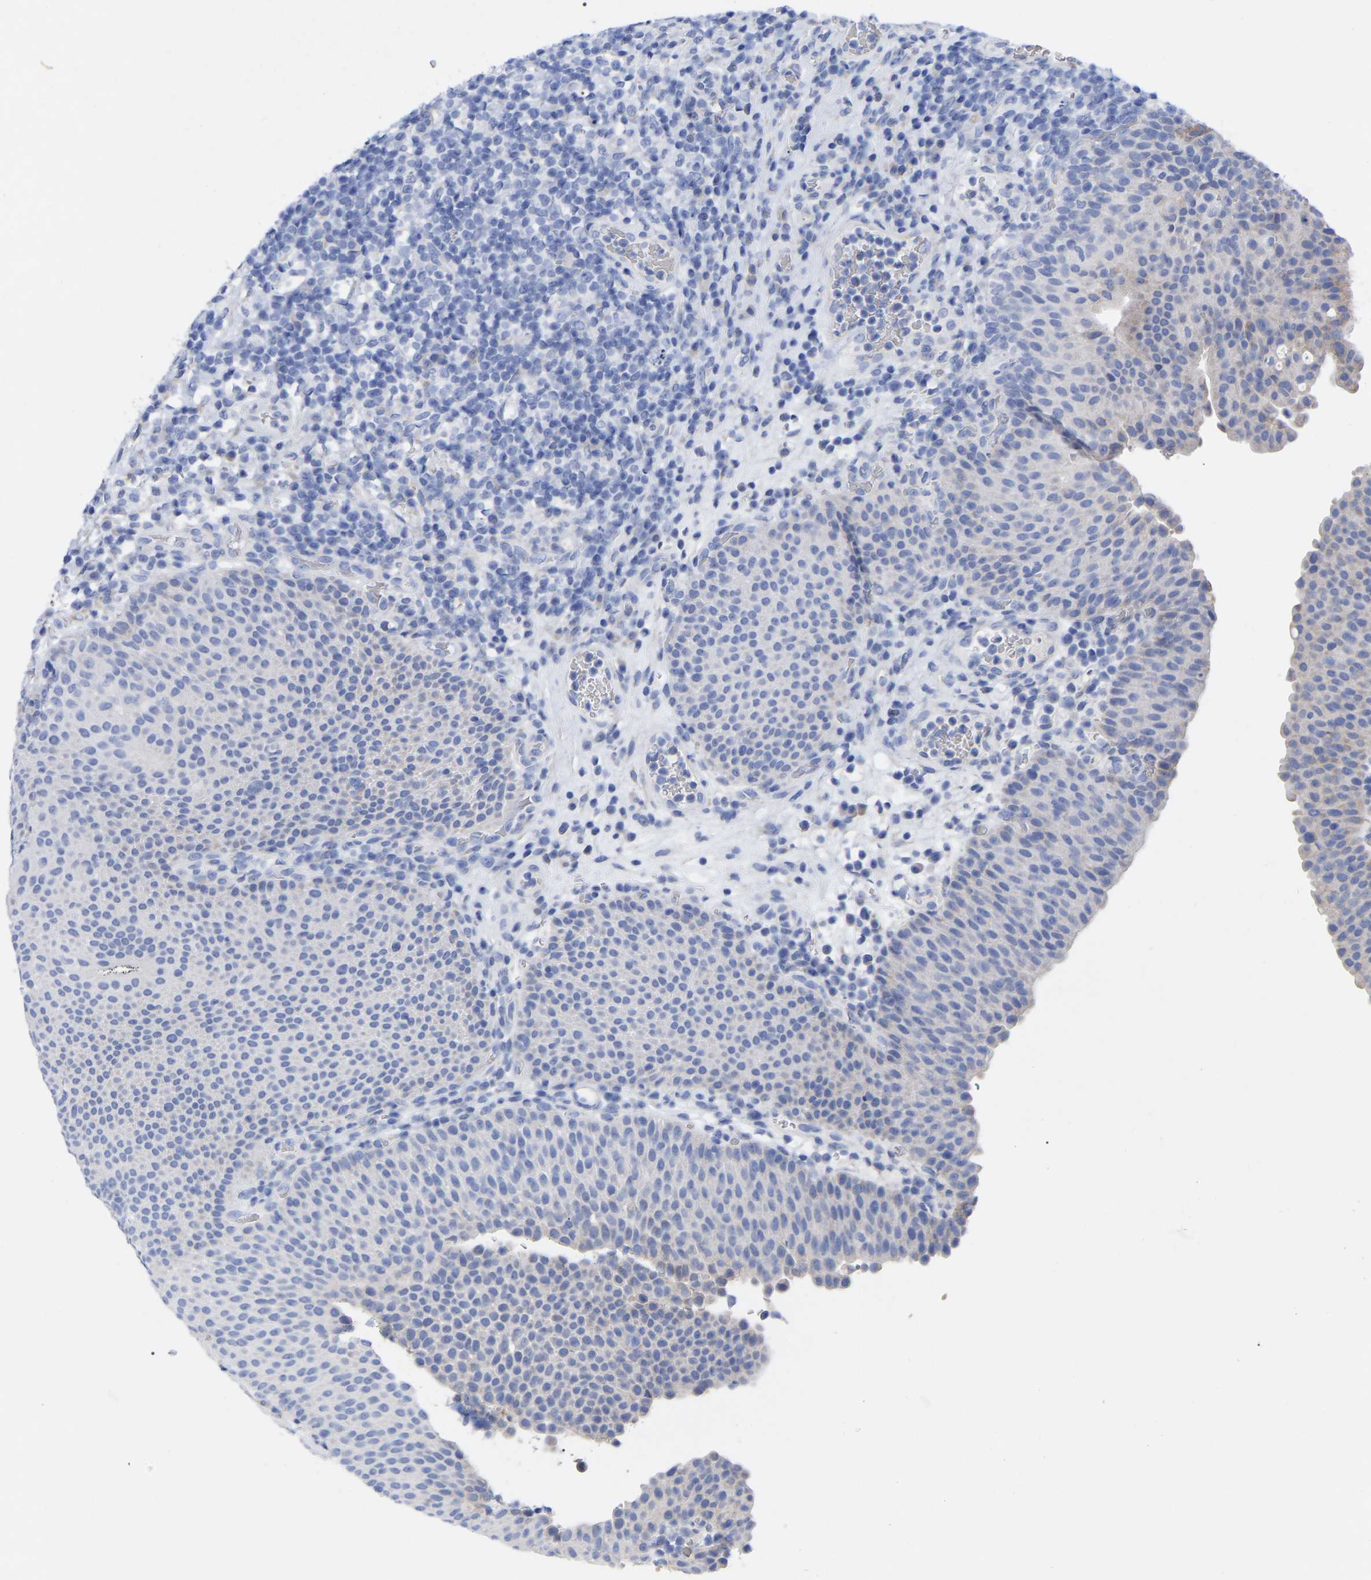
{"staining": {"intensity": "negative", "quantity": "none", "location": "none"}, "tissue": "urothelial cancer", "cell_type": "Tumor cells", "image_type": "cancer", "snomed": [{"axis": "morphology", "description": "Urothelial carcinoma, High grade"}, {"axis": "topography", "description": "Urinary bladder"}], "caption": "Immunohistochemical staining of high-grade urothelial carcinoma exhibits no significant positivity in tumor cells.", "gene": "GDF3", "patient": {"sex": "male", "age": 74}}